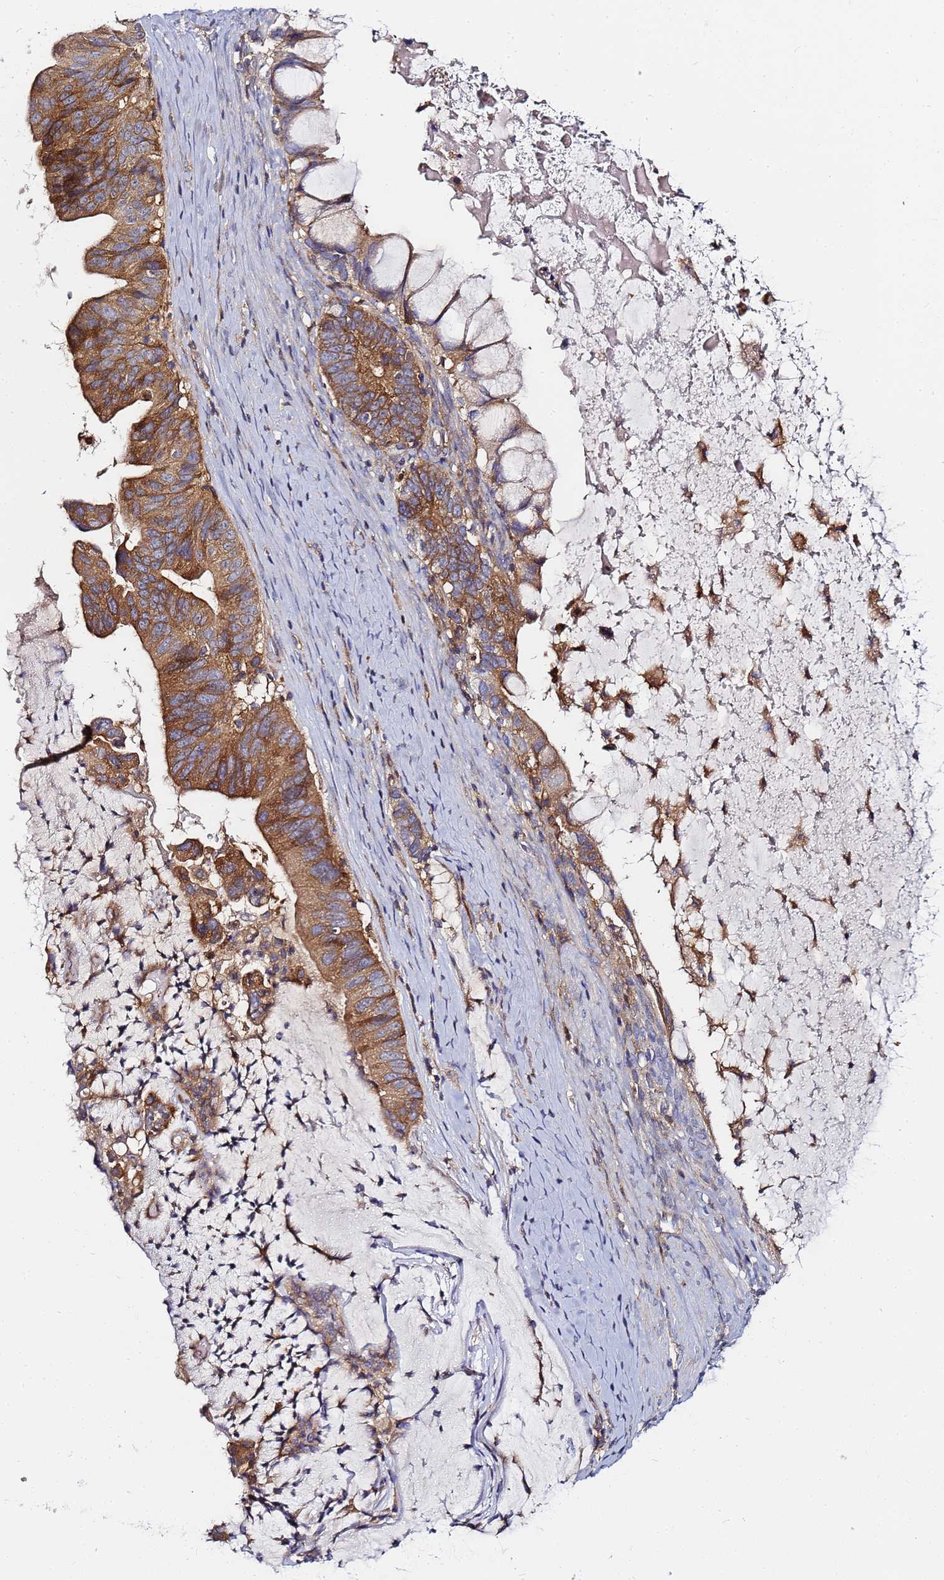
{"staining": {"intensity": "strong", "quantity": ">75%", "location": "cytoplasmic/membranous"}, "tissue": "ovarian cancer", "cell_type": "Tumor cells", "image_type": "cancer", "snomed": [{"axis": "morphology", "description": "Cystadenocarcinoma, mucinous, NOS"}, {"axis": "topography", "description": "Ovary"}], "caption": "Approximately >75% of tumor cells in human mucinous cystadenocarcinoma (ovarian) display strong cytoplasmic/membranous protein expression as visualized by brown immunohistochemical staining.", "gene": "CHM", "patient": {"sex": "female", "age": 61}}